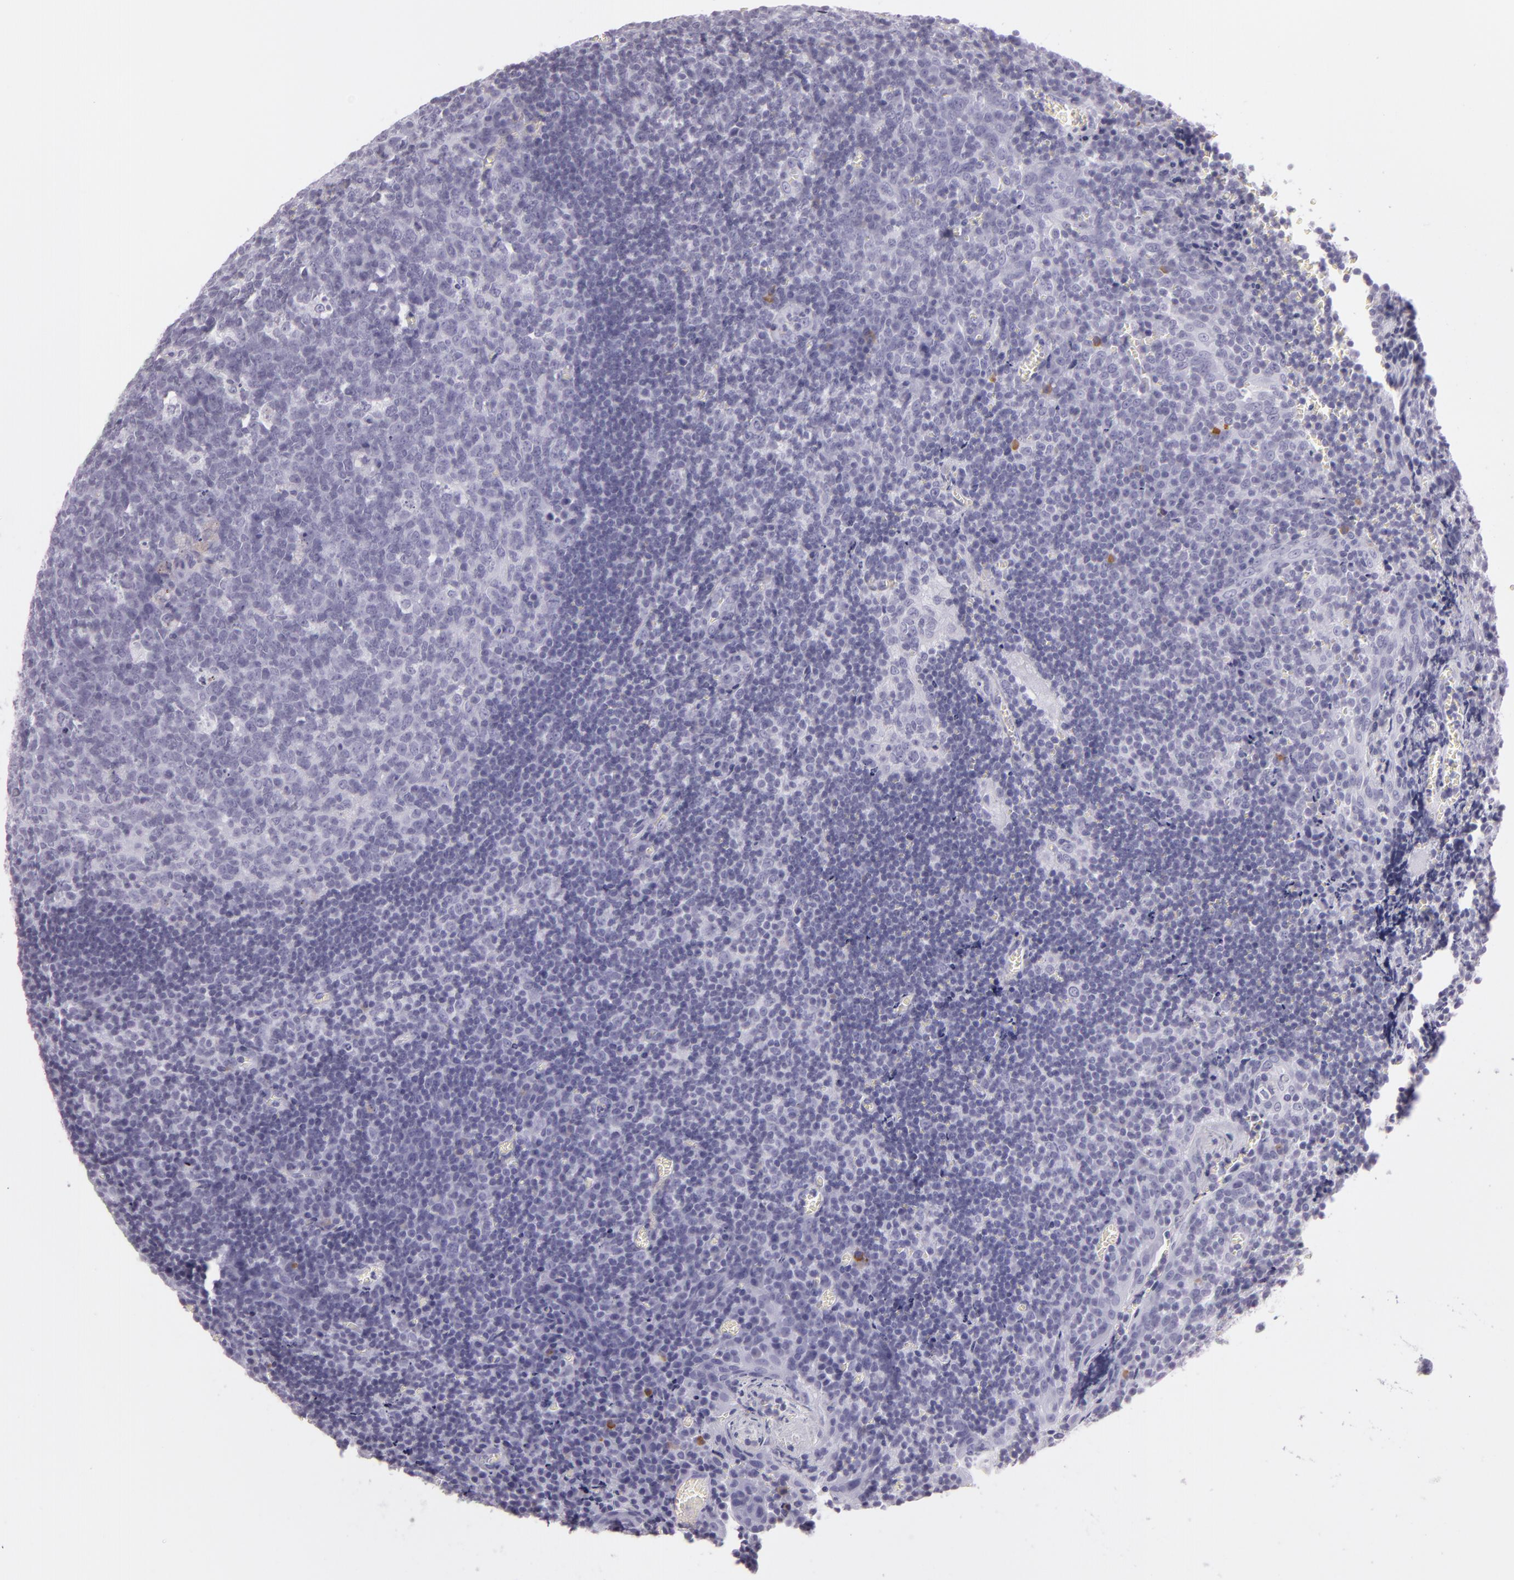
{"staining": {"intensity": "negative", "quantity": "none", "location": "none"}, "tissue": "tonsil", "cell_type": "Germinal center cells", "image_type": "normal", "snomed": [{"axis": "morphology", "description": "Normal tissue, NOS"}, {"axis": "topography", "description": "Tonsil"}], "caption": "Immunohistochemistry histopathology image of benign tonsil: tonsil stained with DAB (3,3'-diaminobenzidine) reveals no significant protein staining in germinal center cells. The staining is performed using DAB brown chromogen with nuclei counter-stained in using hematoxylin.", "gene": "MUC6", "patient": {"sex": "male", "age": 20}}